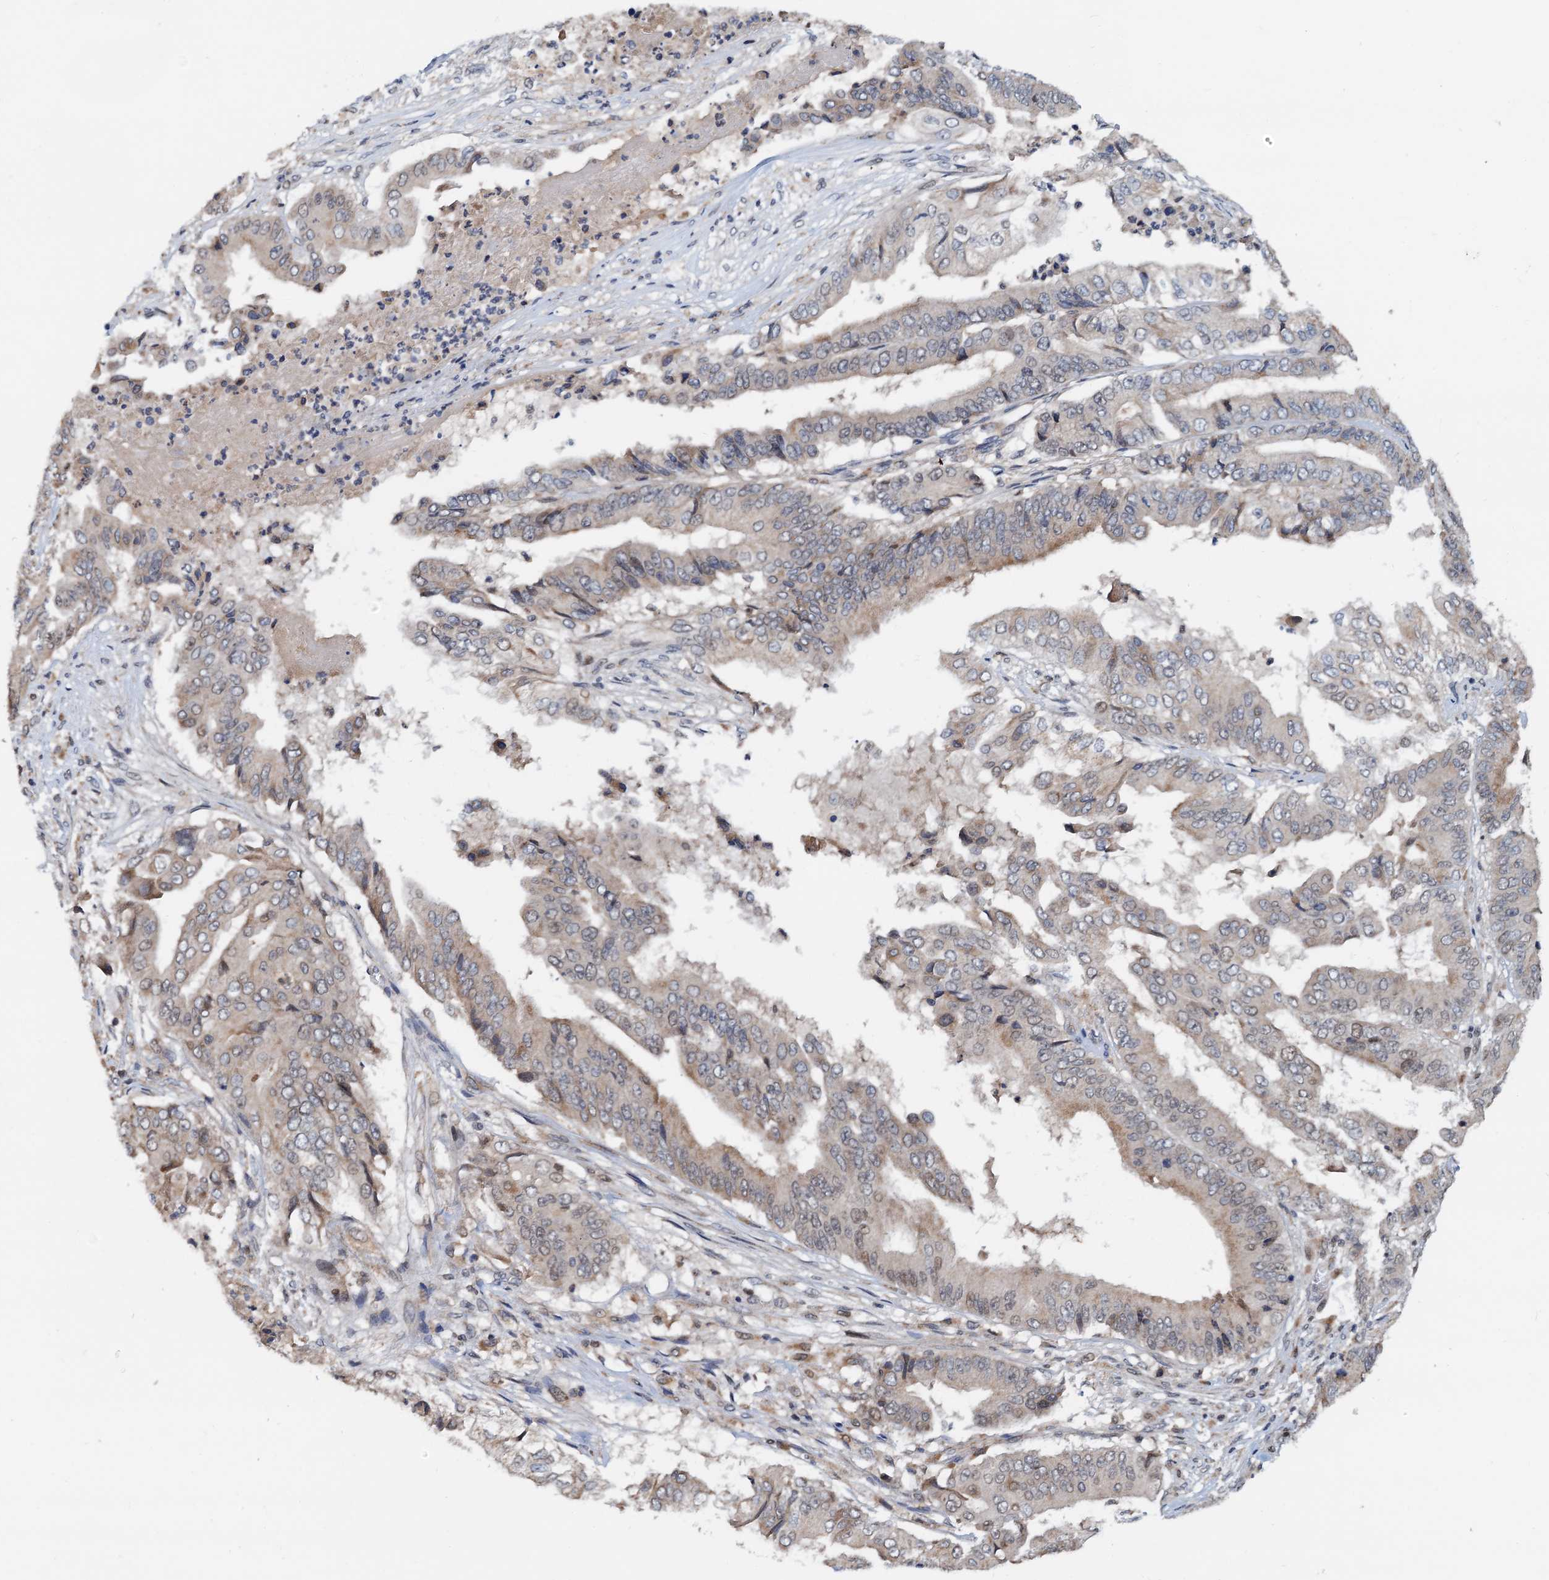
{"staining": {"intensity": "weak", "quantity": "25%-75%", "location": "cytoplasmic/membranous,nuclear"}, "tissue": "pancreatic cancer", "cell_type": "Tumor cells", "image_type": "cancer", "snomed": [{"axis": "morphology", "description": "Adenocarcinoma, NOS"}, {"axis": "topography", "description": "Pancreas"}], "caption": "IHC photomicrograph of pancreatic cancer (adenocarcinoma) stained for a protein (brown), which reveals low levels of weak cytoplasmic/membranous and nuclear positivity in approximately 25%-75% of tumor cells.", "gene": "MCMBP", "patient": {"sex": "female", "age": 77}}